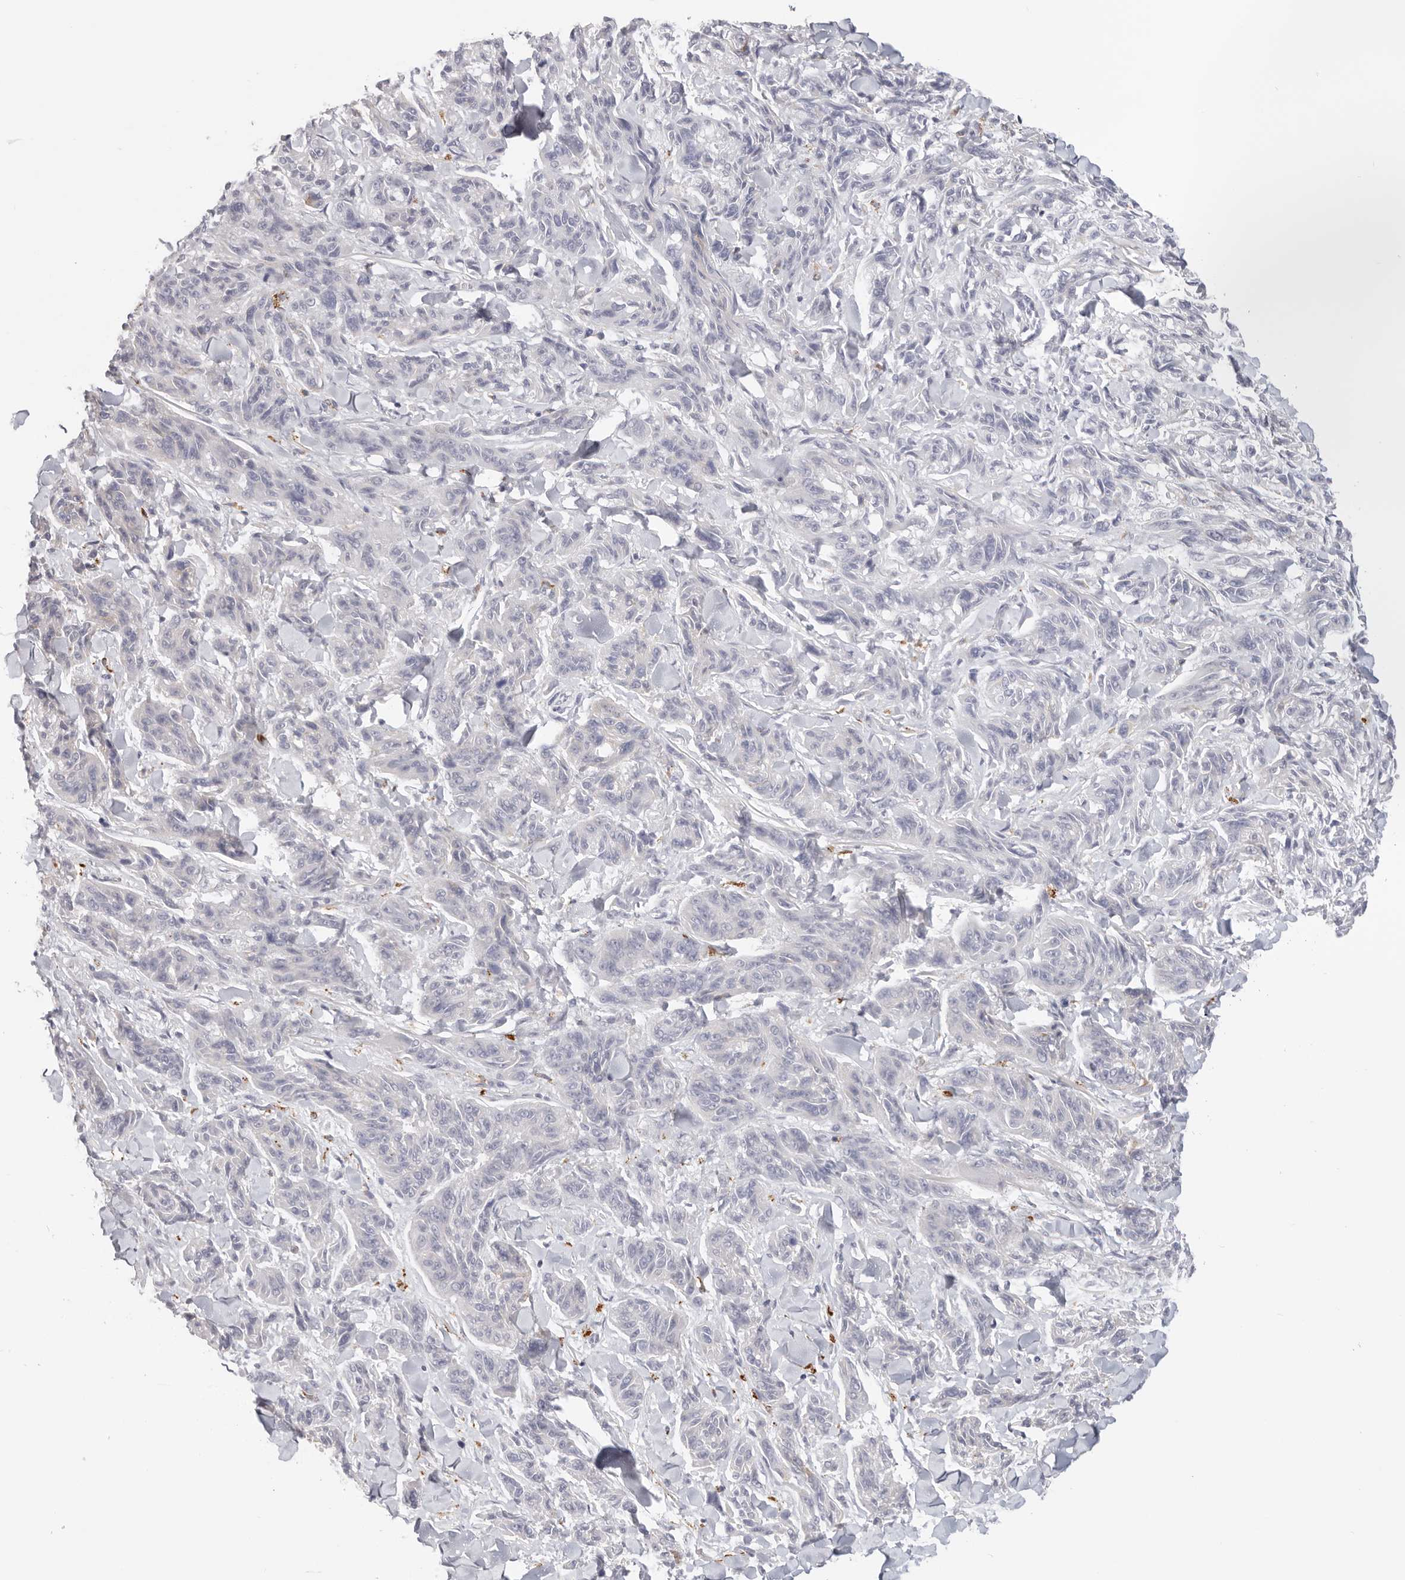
{"staining": {"intensity": "negative", "quantity": "none", "location": "none"}, "tissue": "melanoma", "cell_type": "Tumor cells", "image_type": "cancer", "snomed": [{"axis": "morphology", "description": "Malignant melanoma, NOS"}, {"axis": "topography", "description": "Skin"}], "caption": "Immunohistochemistry (IHC) of malignant melanoma demonstrates no staining in tumor cells.", "gene": "STKLD1", "patient": {"sex": "male", "age": 53}}